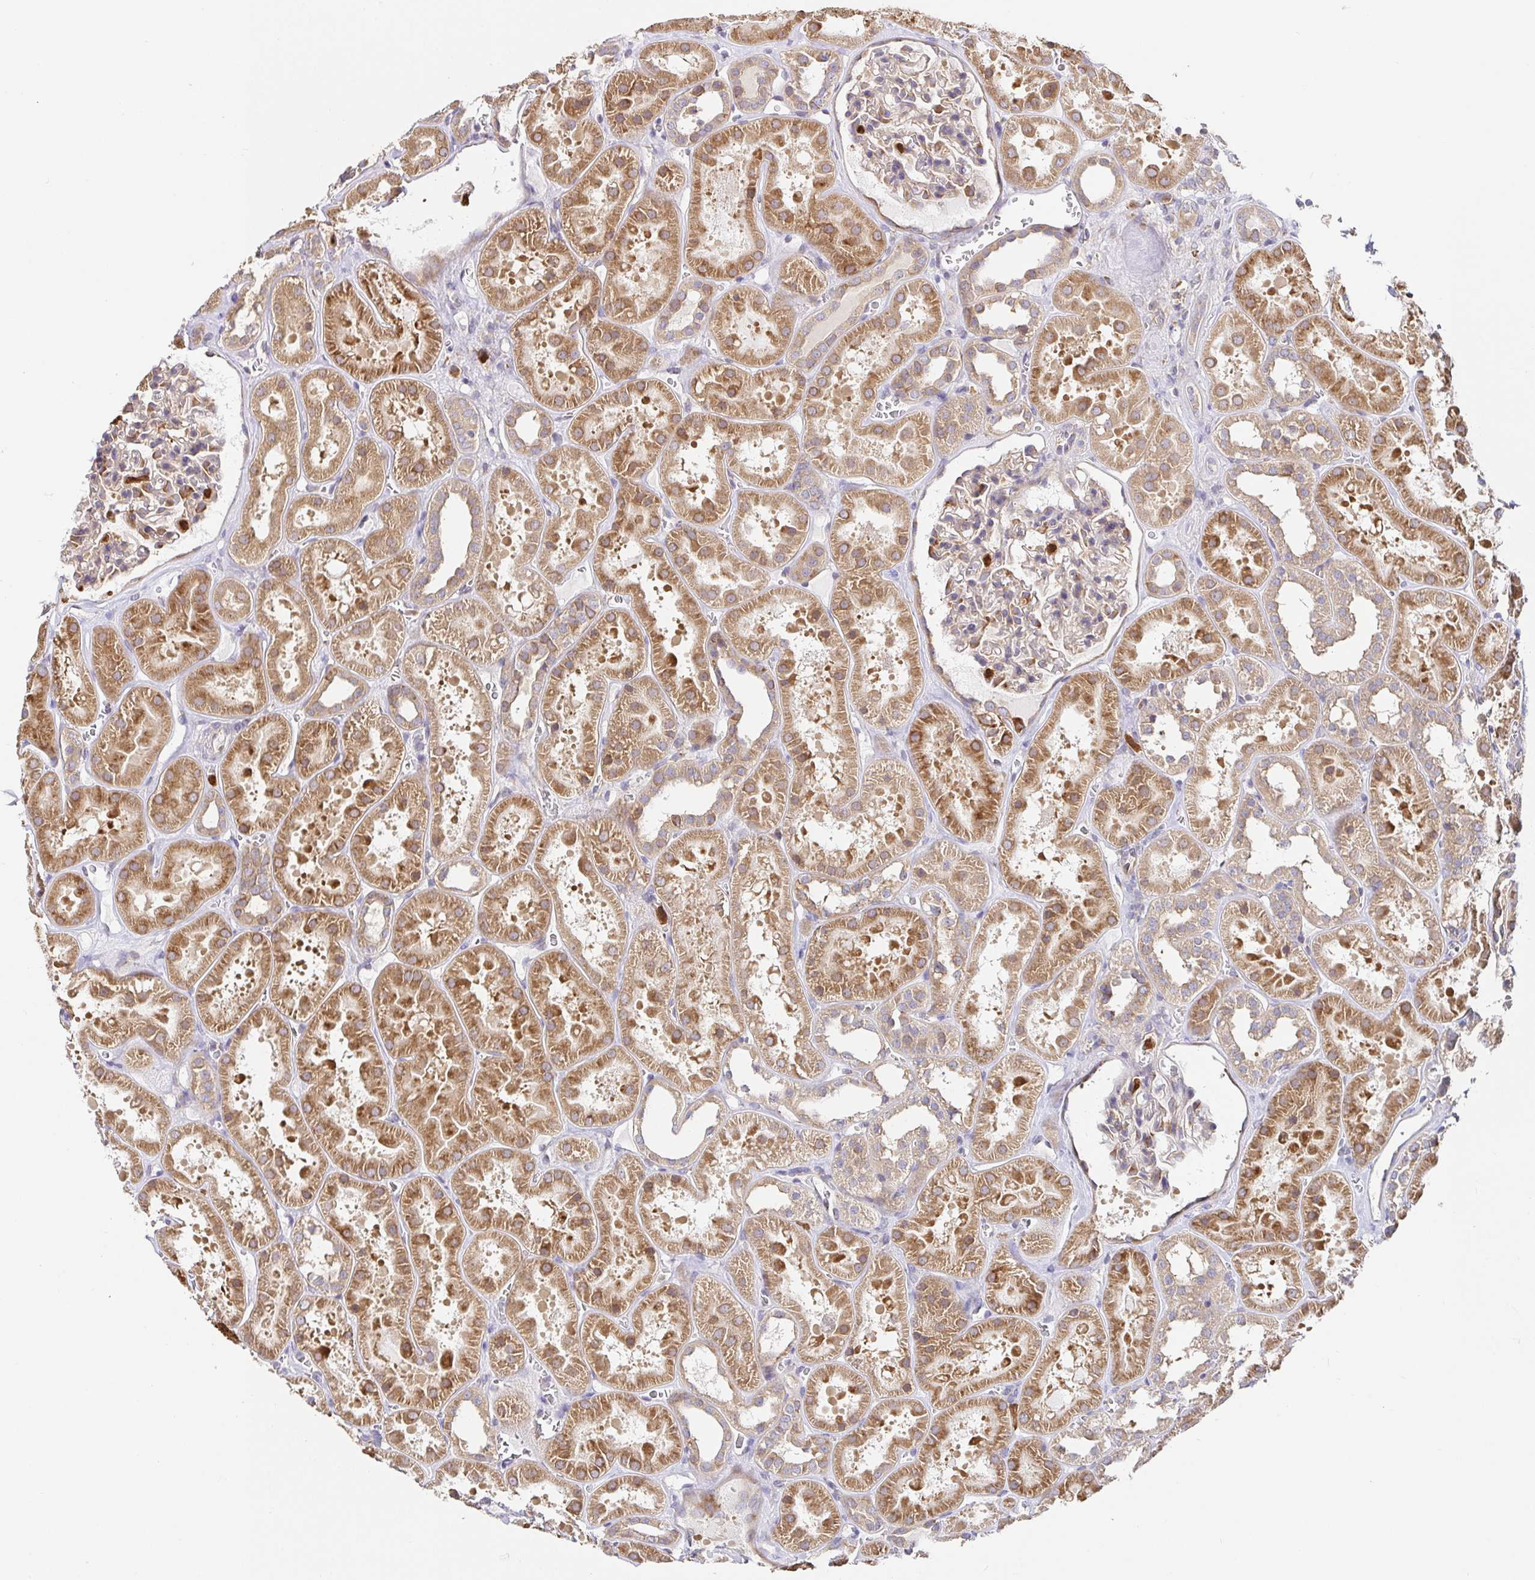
{"staining": {"intensity": "weak", "quantity": "25%-75%", "location": "cytoplasmic/membranous"}, "tissue": "kidney", "cell_type": "Cells in glomeruli", "image_type": "normal", "snomed": [{"axis": "morphology", "description": "Normal tissue, NOS"}, {"axis": "topography", "description": "Kidney"}], "caption": "An image showing weak cytoplasmic/membranous positivity in approximately 25%-75% of cells in glomeruli in normal kidney, as visualized by brown immunohistochemical staining.", "gene": "PDPK1", "patient": {"sex": "female", "age": 41}}